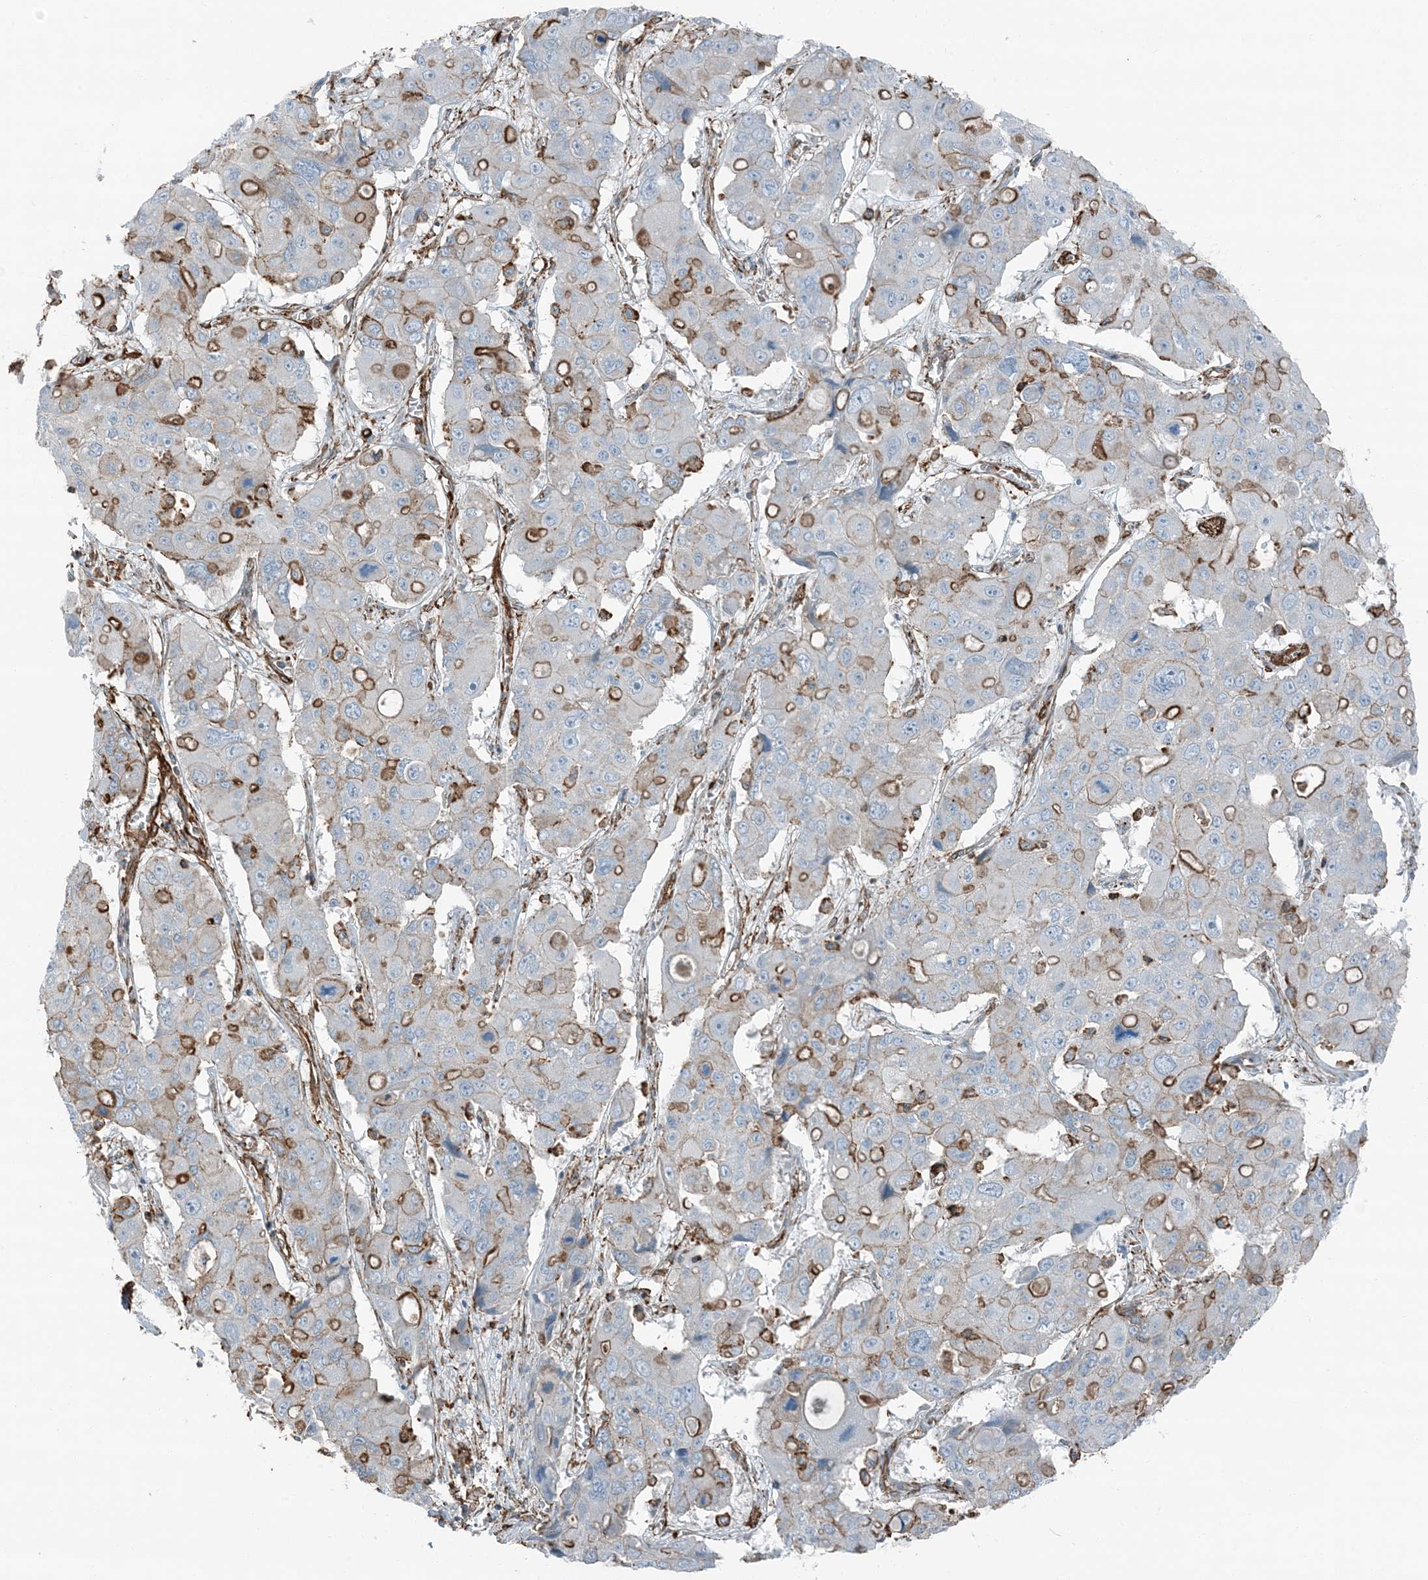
{"staining": {"intensity": "moderate", "quantity": "<25%", "location": "cytoplasmic/membranous"}, "tissue": "liver cancer", "cell_type": "Tumor cells", "image_type": "cancer", "snomed": [{"axis": "morphology", "description": "Cholangiocarcinoma"}, {"axis": "topography", "description": "Liver"}], "caption": "Human cholangiocarcinoma (liver) stained with a protein marker displays moderate staining in tumor cells.", "gene": "APOBEC3C", "patient": {"sex": "male", "age": 67}}